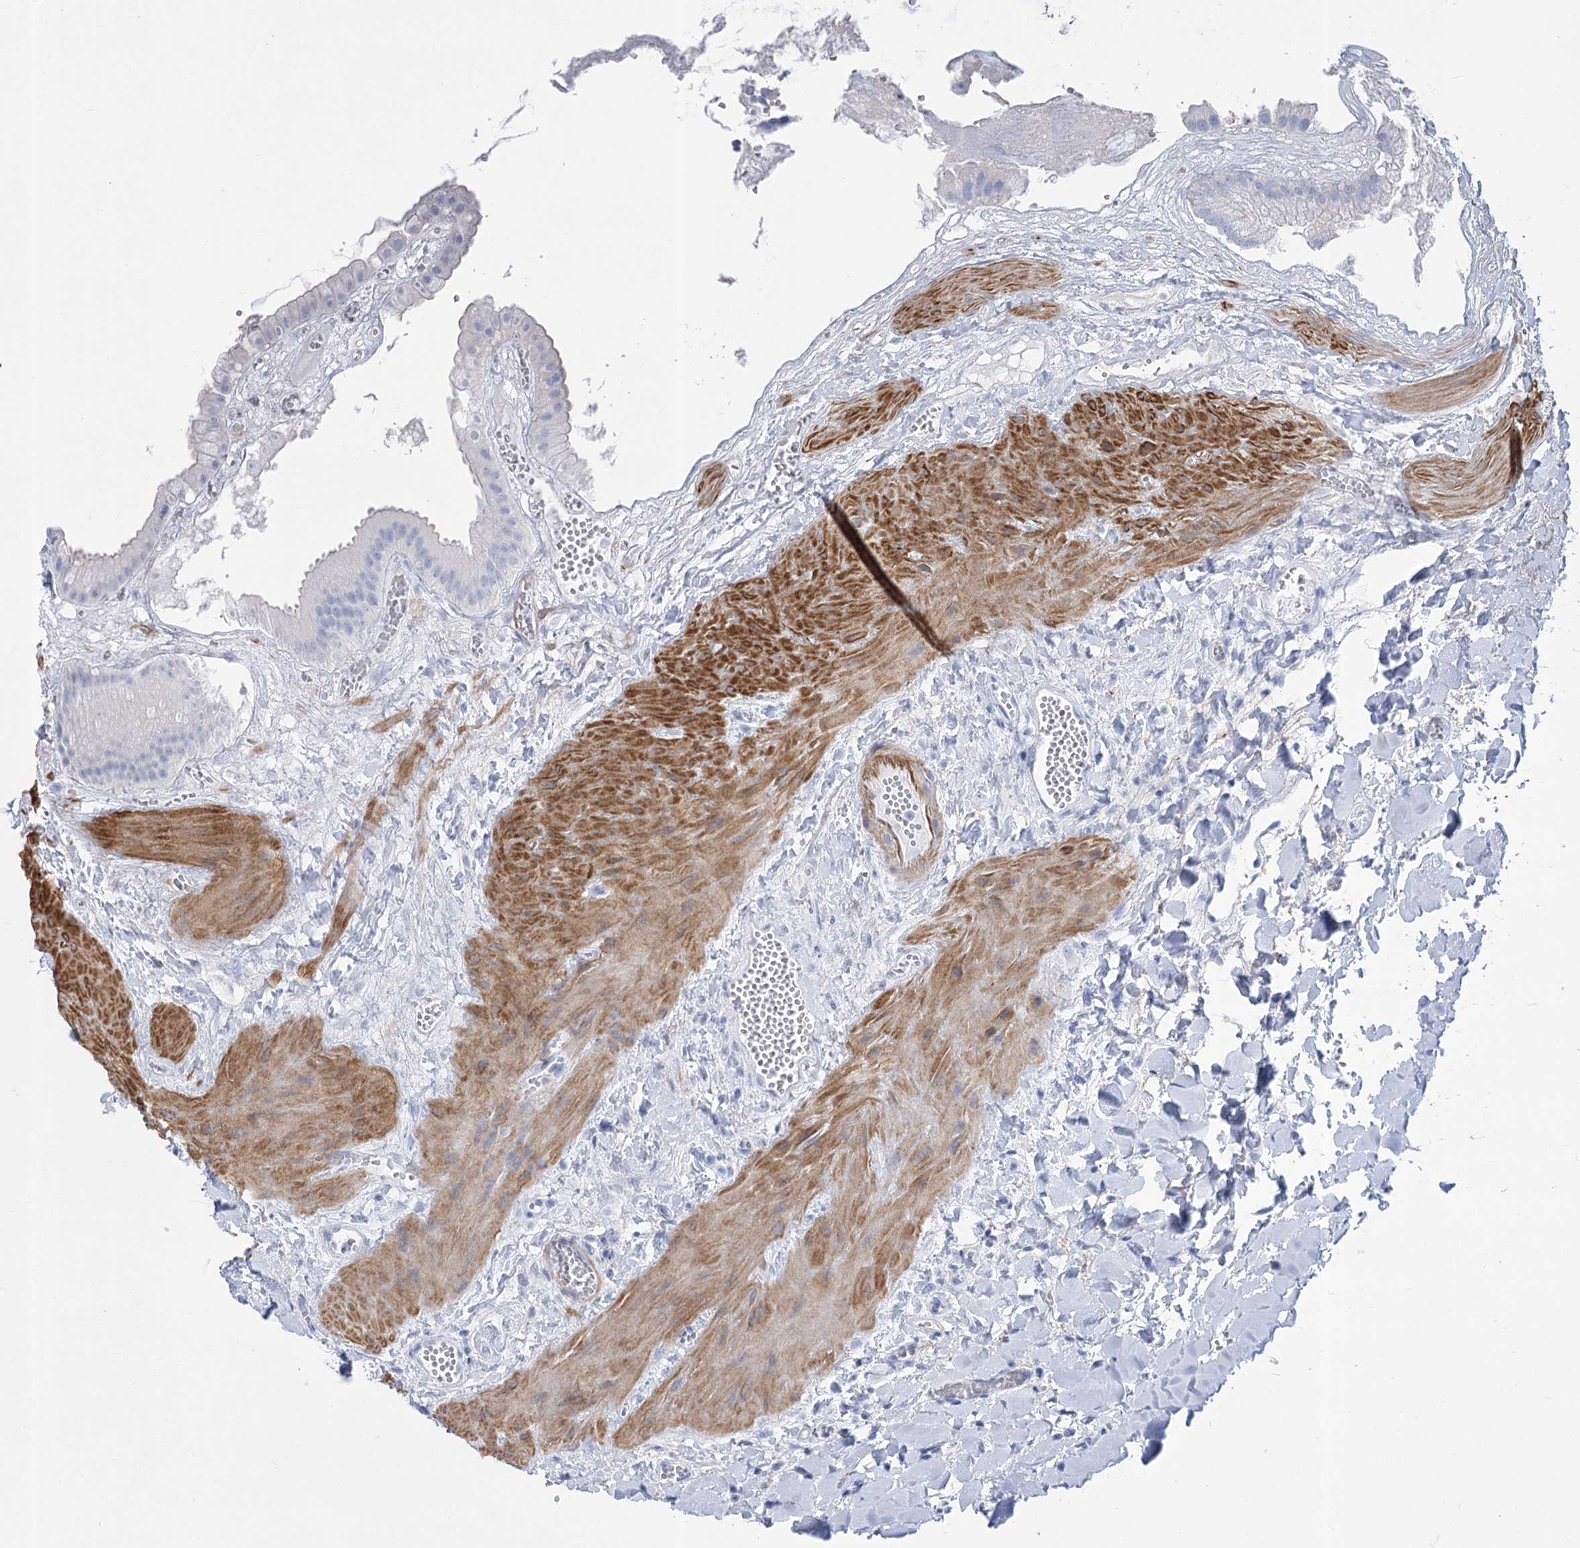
{"staining": {"intensity": "negative", "quantity": "none", "location": "none"}, "tissue": "gallbladder", "cell_type": "Glandular cells", "image_type": "normal", "snomed": [{"axis": "morphology", "description": "Normal tissue, NOS"}, {"axis": "topography", "description": "Gallbladder"}], "caption": "Immunohistochemical staining of unremarkable human gallbladder exhibits no significant positivity in glandular cells. The staining is performed using DAB (3,3'-diaminobenzidine) brown chromogen with nuclei counter-stained in using hematoxylin.", "gene": "PCDHA1", "patient": {"sex": "male", "age": 55}}